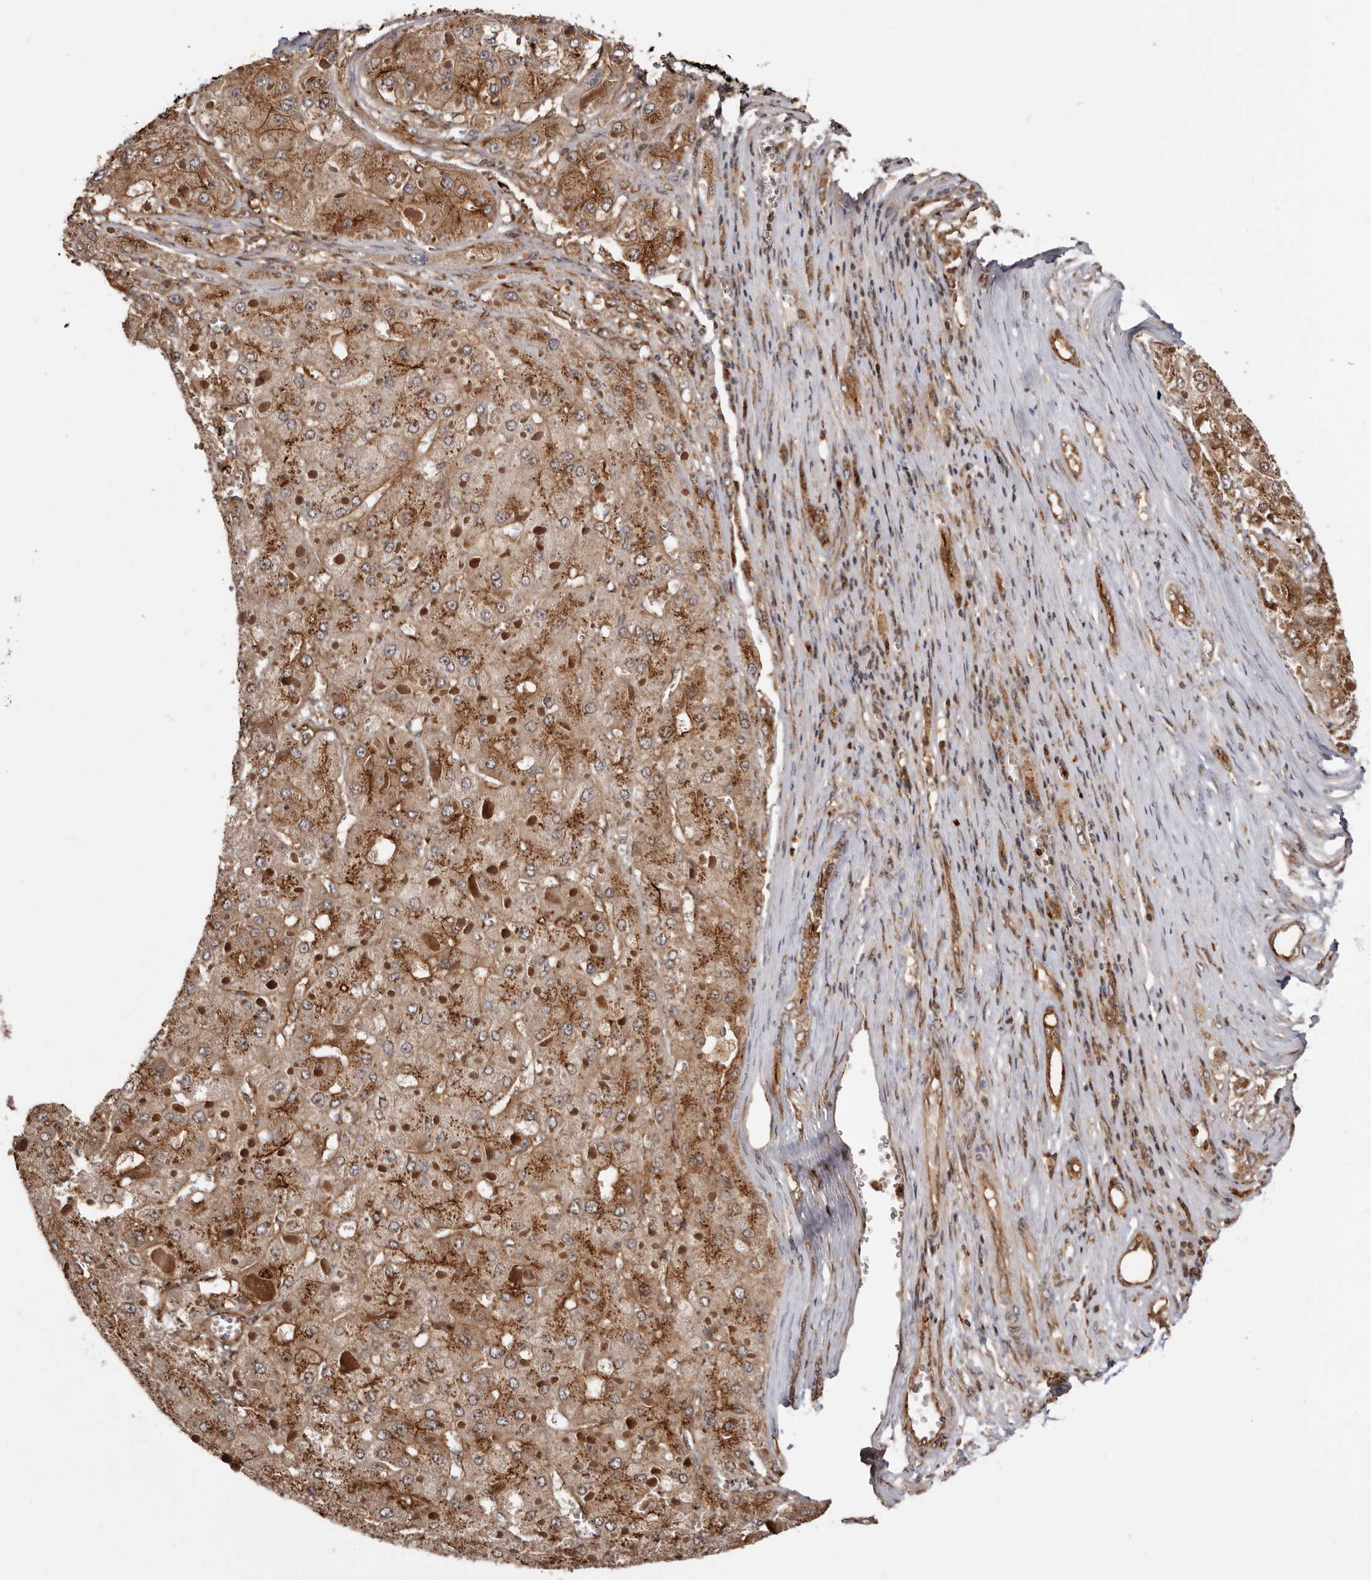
{"staining": {"intensity": "strong", "quantity": ">75%", "location": "cytoplasmic/membranous,nuclear"}, "tissue": "liver cancer", "cell_type": "Tumor cells", "image_type": "cancer", "snomed": [{"axis": "morphology", "description": "Carcinoma, Hepatocellular, NOS"}, {"axis": "topography", "description": "Liver"}], "caption": "Immunohistochemical staining of hepatocellular carcinoma (liver) displays strong cytoplasmic/membranous and nuclear protein expression in about >75% of tumor cells. Using DAB (brown) and hematoxylin (blue) stains, captured at high magnification using brightfield microscopy.", "gene": "GPR27", "patient": {"sex": "female", "age": 73}}